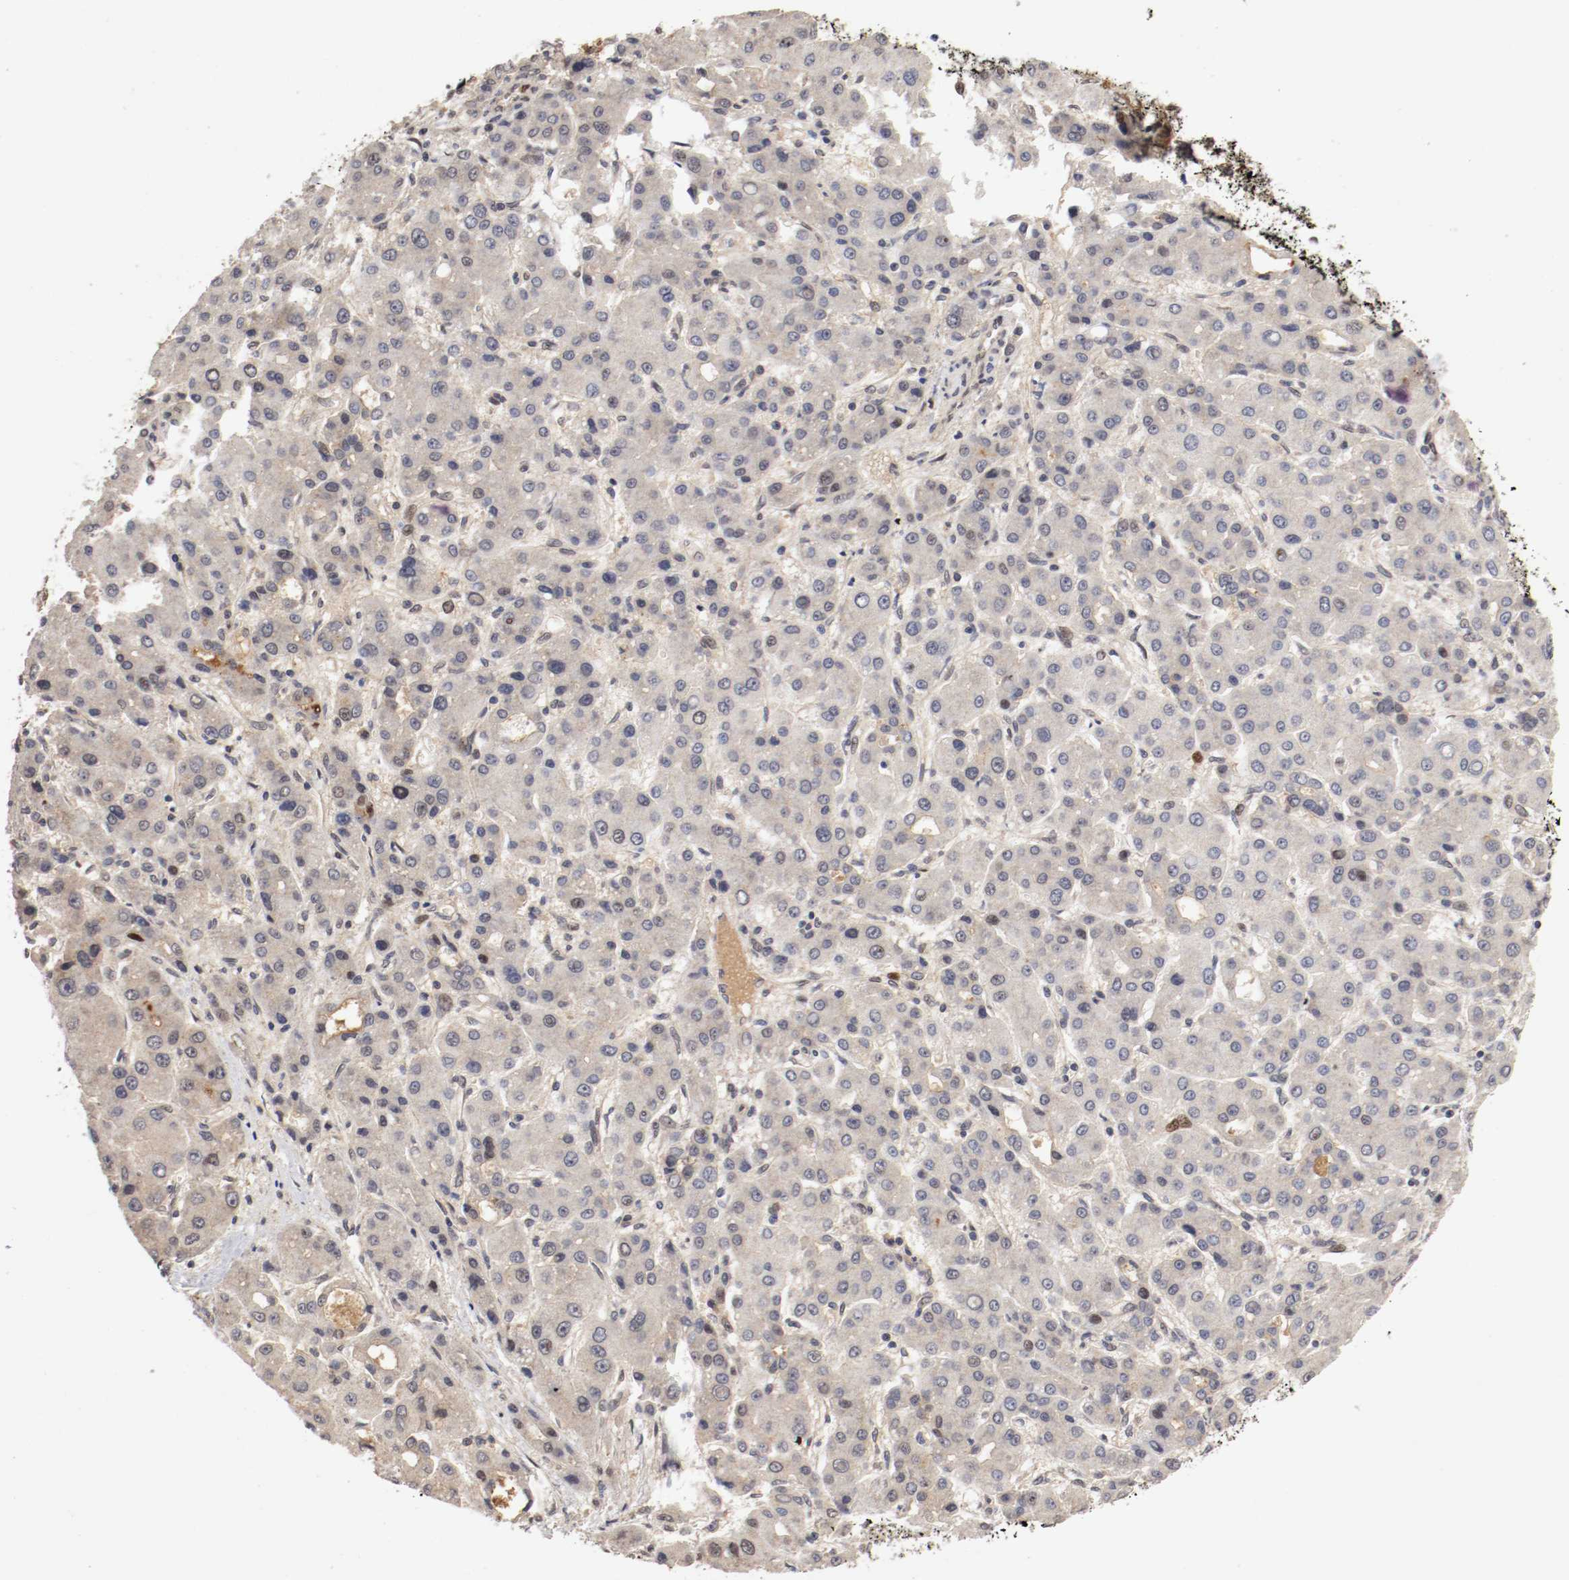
{"staining": {"intensity": "weak", "quantity": "<25%", "location": "cytoplasmic/membranous"}, "tissue": "liver cancer", "cell_type": "Tumor cells", "image_type": "cancer", "snomed": [{"axis": "morphology", "description": "Carcinoma, Hepatocellular, NOS"}, {"axis": "topography", "description": "Liver"}], "caption": "Protein analysis of liver cancer (hepatocellular carcinoma) reveals no significant expression in tumor cells.", "gene": "DNMT3B", "patient": {"sex": "male", "age": 55}}